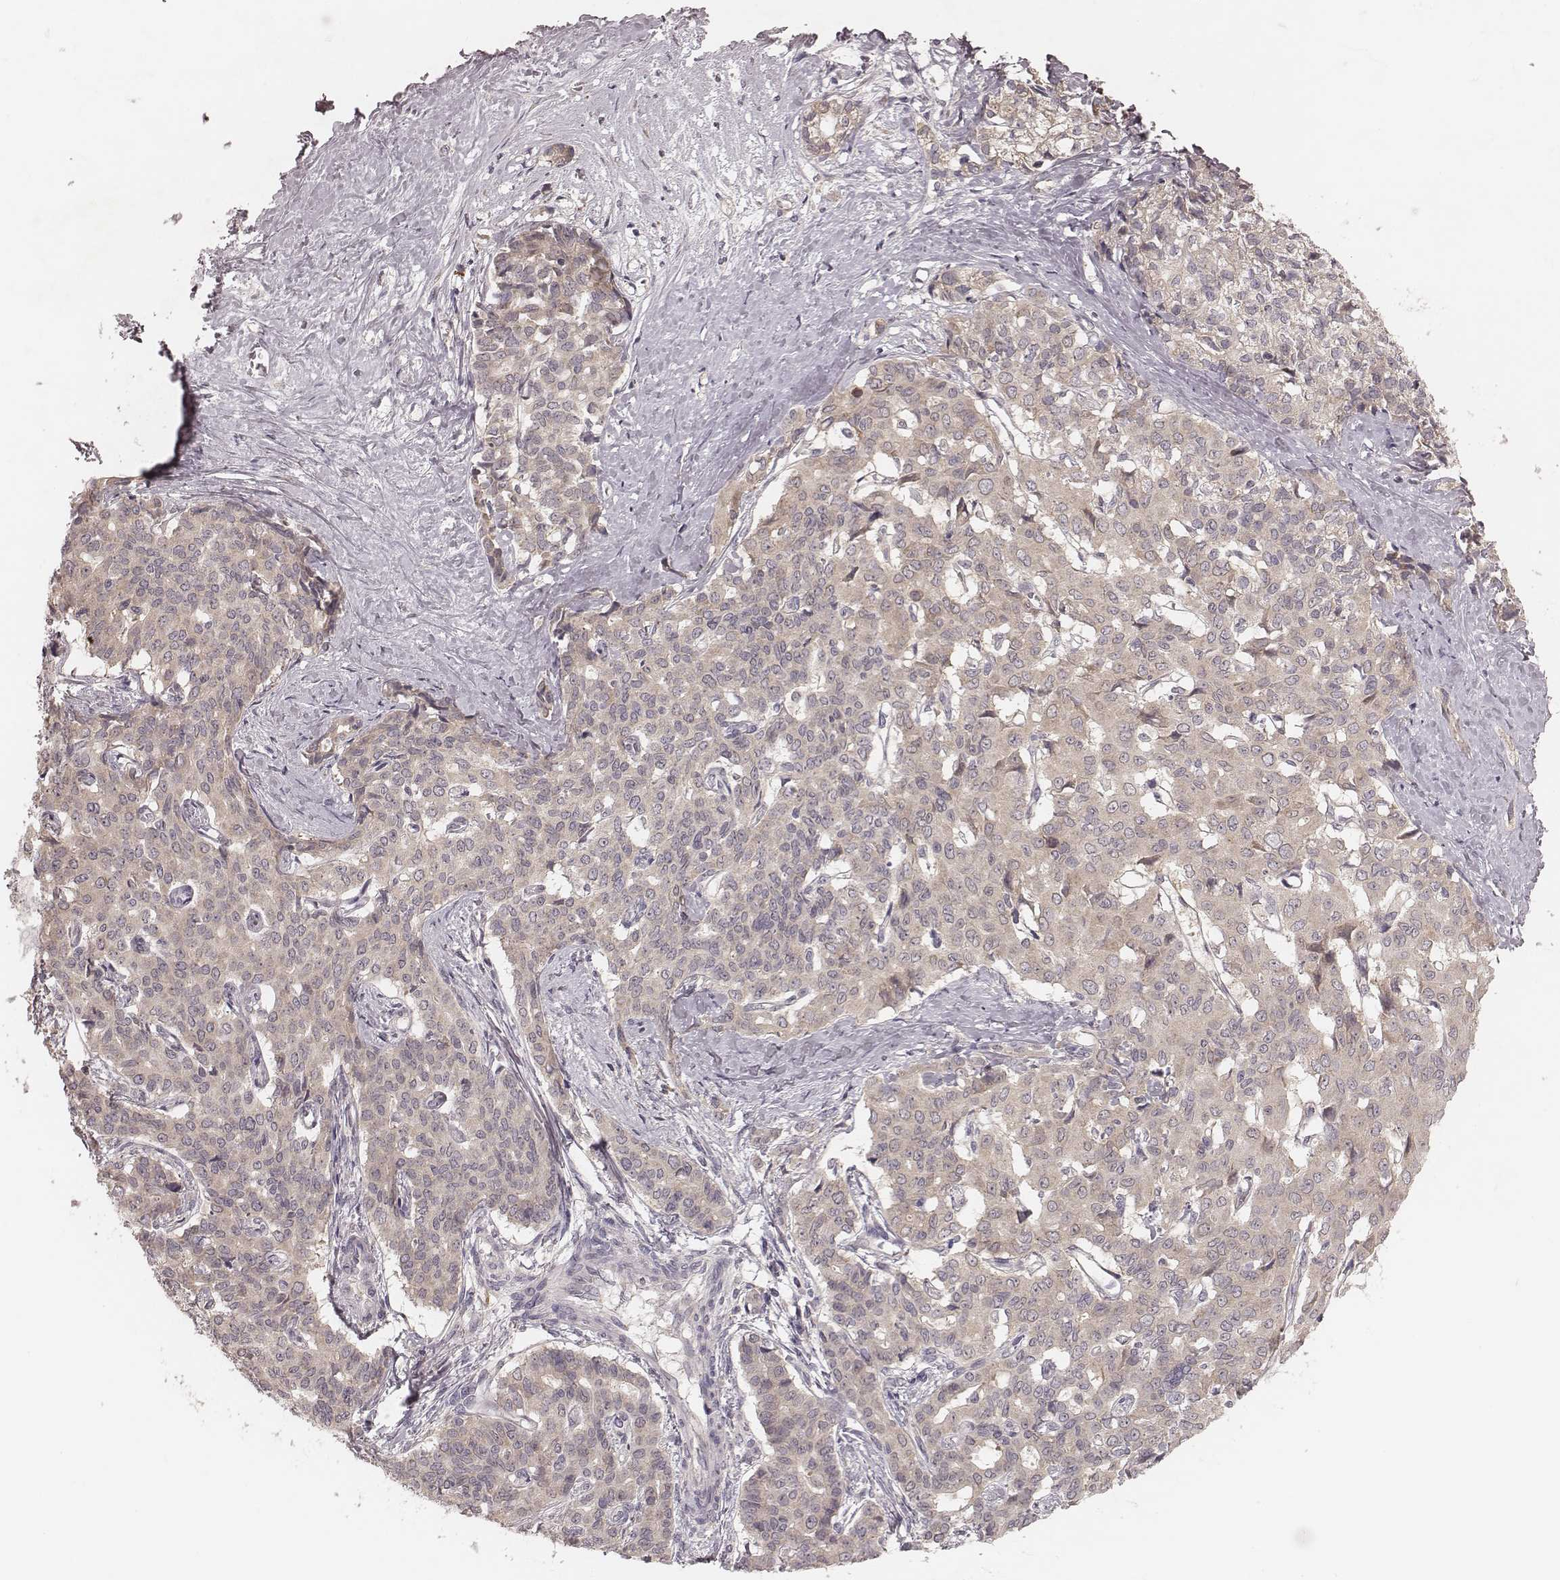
{"staining": {"intensity": "weak", "quantity": ">75%", "location": "cytoplasmic/membranous"}, "tissue": "liver cancer", "cell_type": "Tumor cells", "image_type": "cancer", "snomed": [{"axis": "morphology", "description": "Cholangiocarcinoma"}, {"axis": "topography", "description": "Liver"}], "caption": "IHC of human liver cancer shows low levels of weak cytoplasmic/membranous expression in about >75% of tumor cells.", "gene": "P2RX5", "patient": {"sex": "female", "age": 47}}